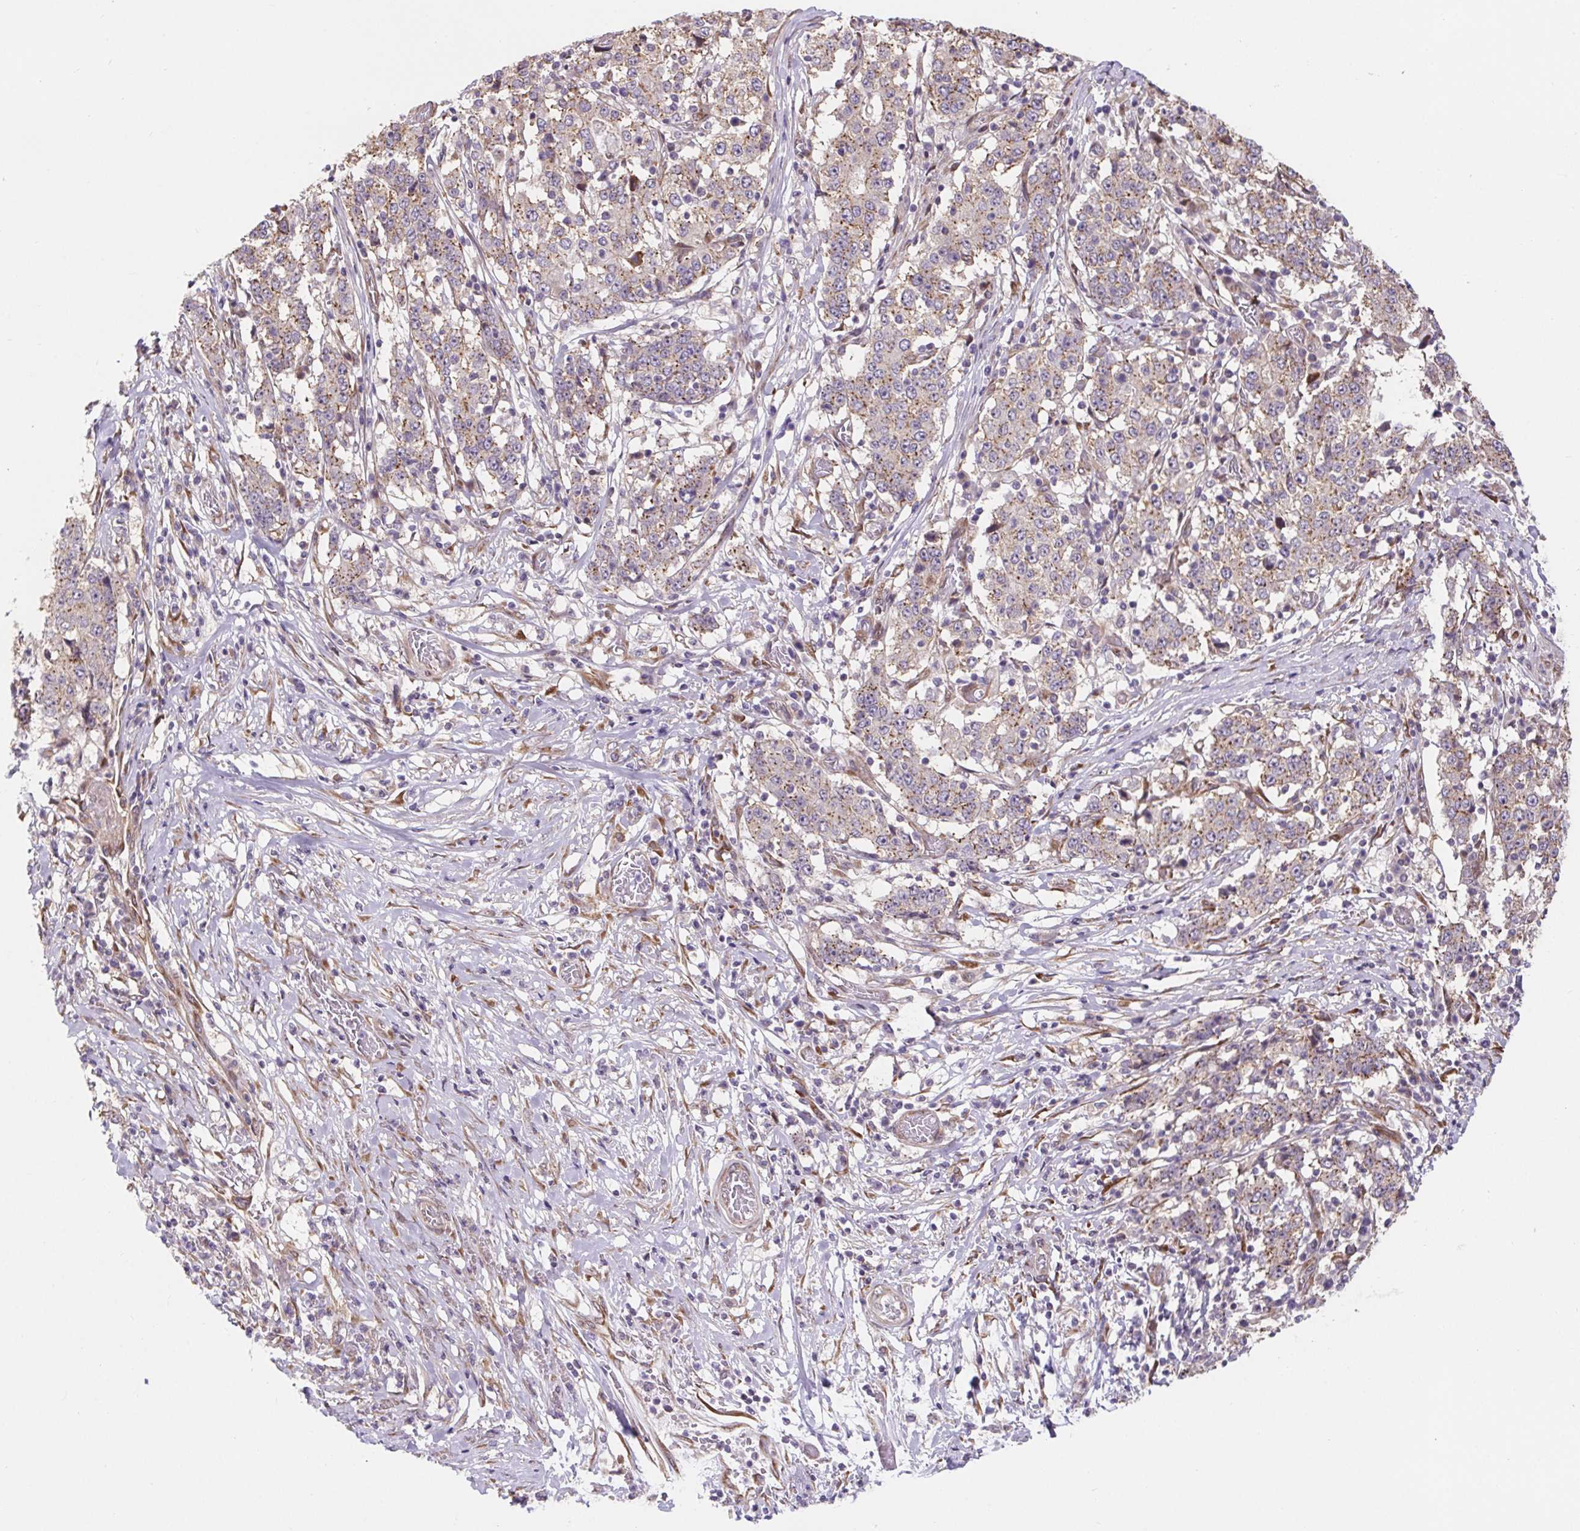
{"staining": {"intensity": "weak", "quantity": "25%-75%", "location": "cytoplasmic/membranous"}, "tissue": "stomach cancer", "cell_type": "Tumor cells", "image_type": "cancer", "snomed": [{"axis": "morphology", "description": "Adenocarcinoma, NOS"}, {"axis": "topography", "description": "Stomach"}], "caption": "Weak cytoplasmic/membranous protein positivity is present in approximately 25%-75% of tumor cells in adenocarcinoma (stomach).", "gene": "LYPD5", "patient": {"sex": "male", "age": 59}}